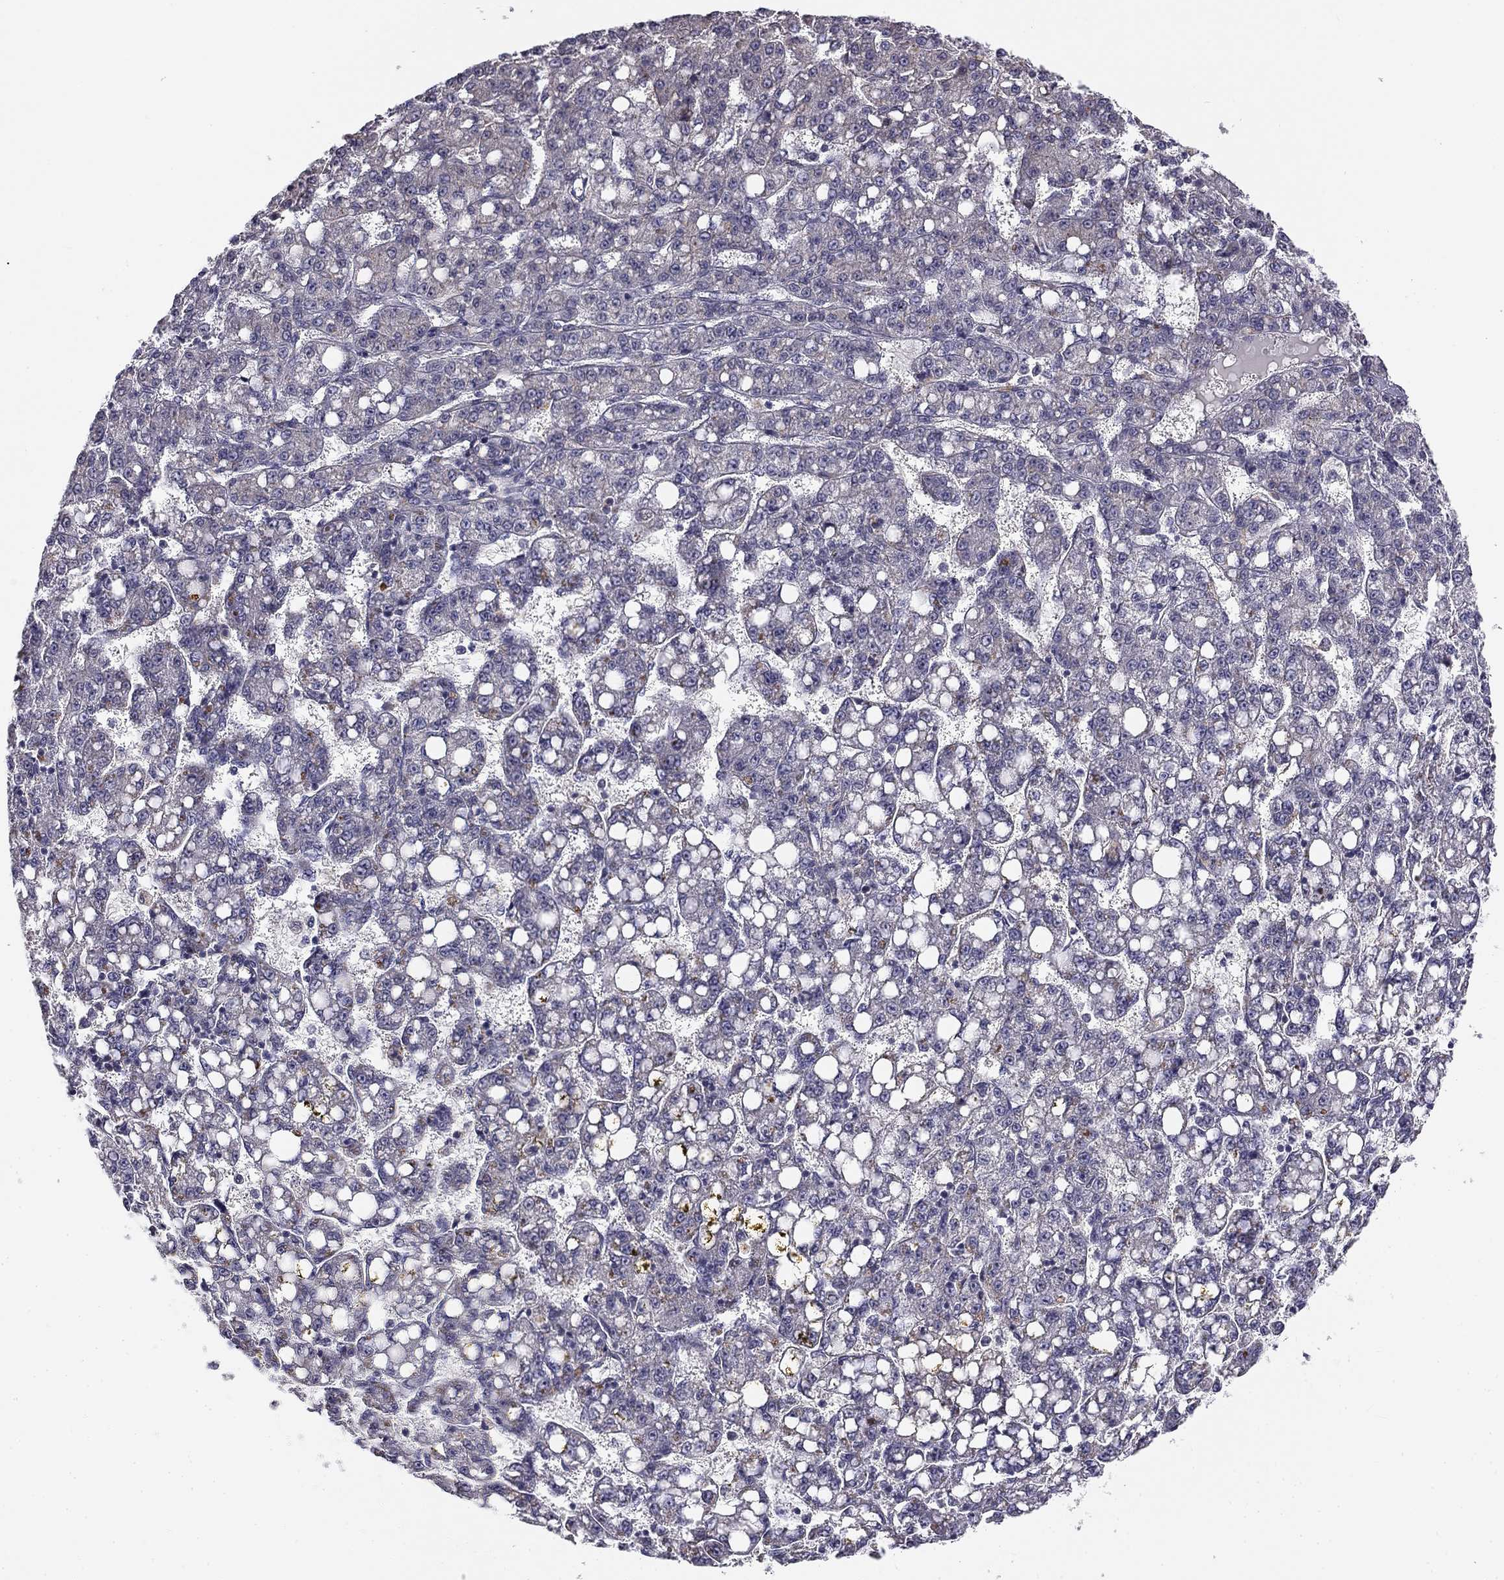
{"staining": {"intensity": "negative", "quantity": "none", "location": "none"}, "tissue": "liver cancer", "cell_type": "Tumor cells", "image_type": "cancer", "snomed": [{"axis": "morphology", "description": "Carcinoma, Hepatocellular, NOS"}, {"axis": "topography", "description": "Liver"}], "caption": "Immunohistochemical staining of hepatocellular carcinoma (liver) displays no significant positivity in tumor cells. Brightfield microscopy of IHC stained with DAB (3,3'-diaminobenzidine) (brown) and hematoxylin (blue), captured at high magnification.", "gene": "CNR1", "patient": {"sex": "female", "age": 65}}